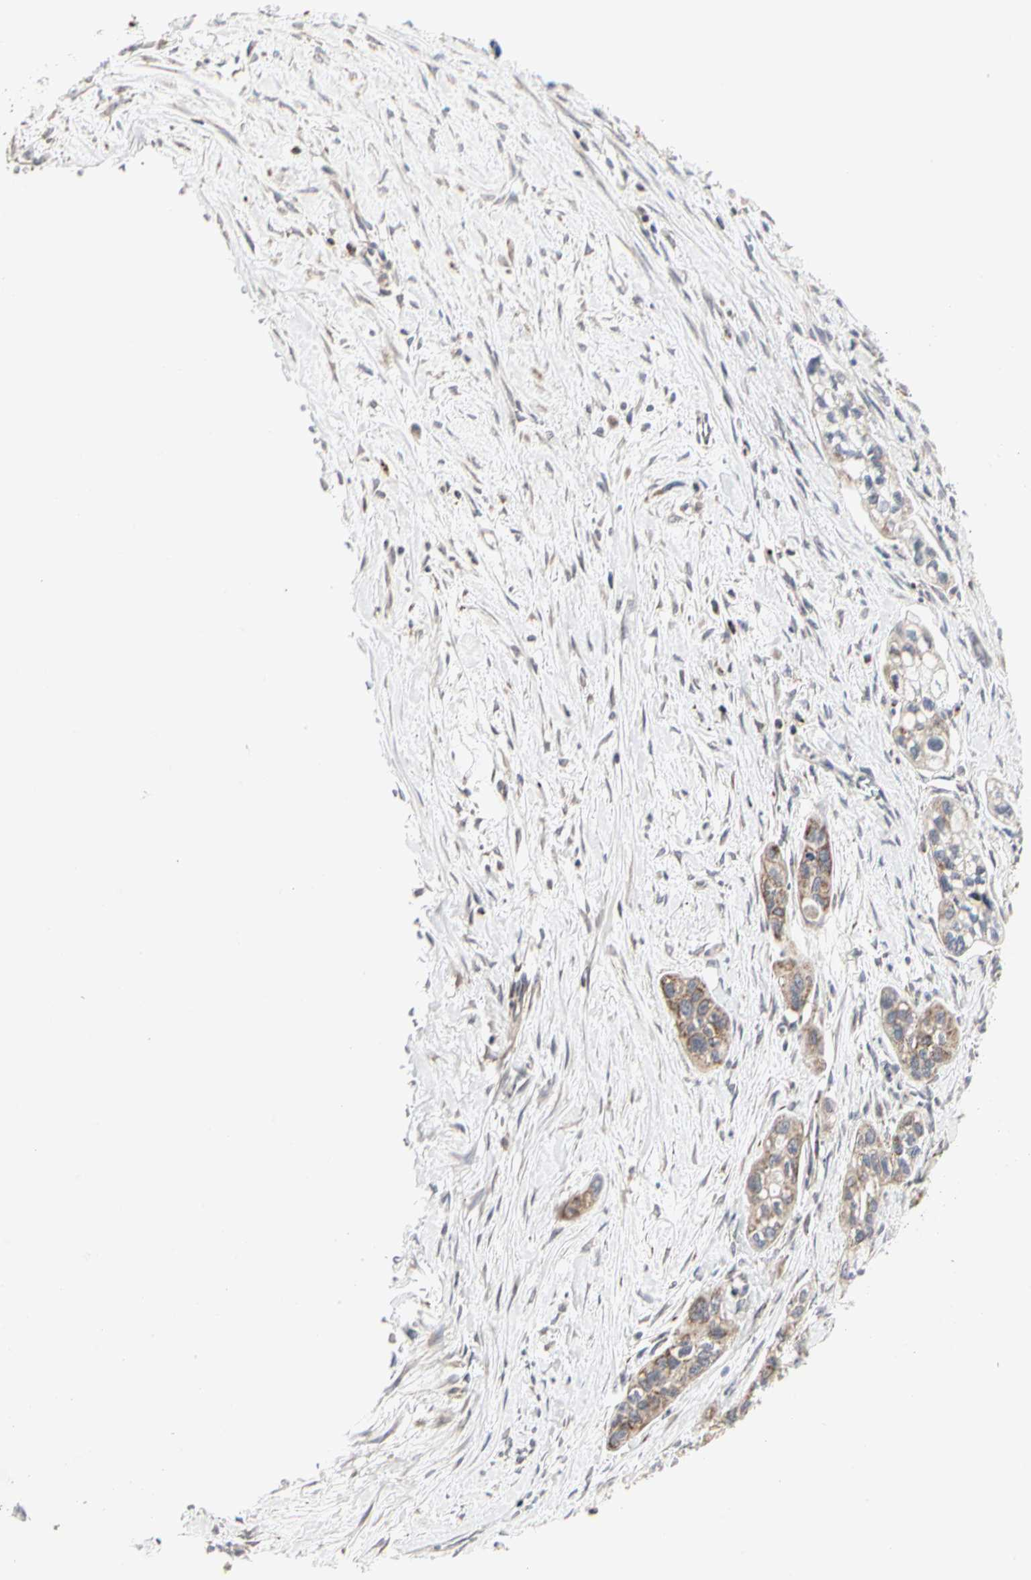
{"staining": {"intensity": "weak", "quantity": ">75%", "location": "cytoplasmic/membranous"}, "tissue": "pancreatic cancer", "cell_type": "Tumor cells", "image_type": "cancer", "snomed": [{"axis": "morphology", "description": "Adenocarcinoma, NOS"}, {"axis": "topography", "description": "Pancreas"}], "caption": "Immunohistochemistry (IHC) staining of adenocarcinoma (pancreatic), which demonstrates low levels of weak cytoplasmic/membranous expression in about >75% of tumor cells indicating weak cytoplasmic/membranous protein positivity. The staining was performed using DAB (3,3'-diaminobenzidine) (brown) for protein detection and nuclei were counterstained in hematoxylin (blue).", "gene": "TSKU", "patient": {"sex": "male", "age": 74}}